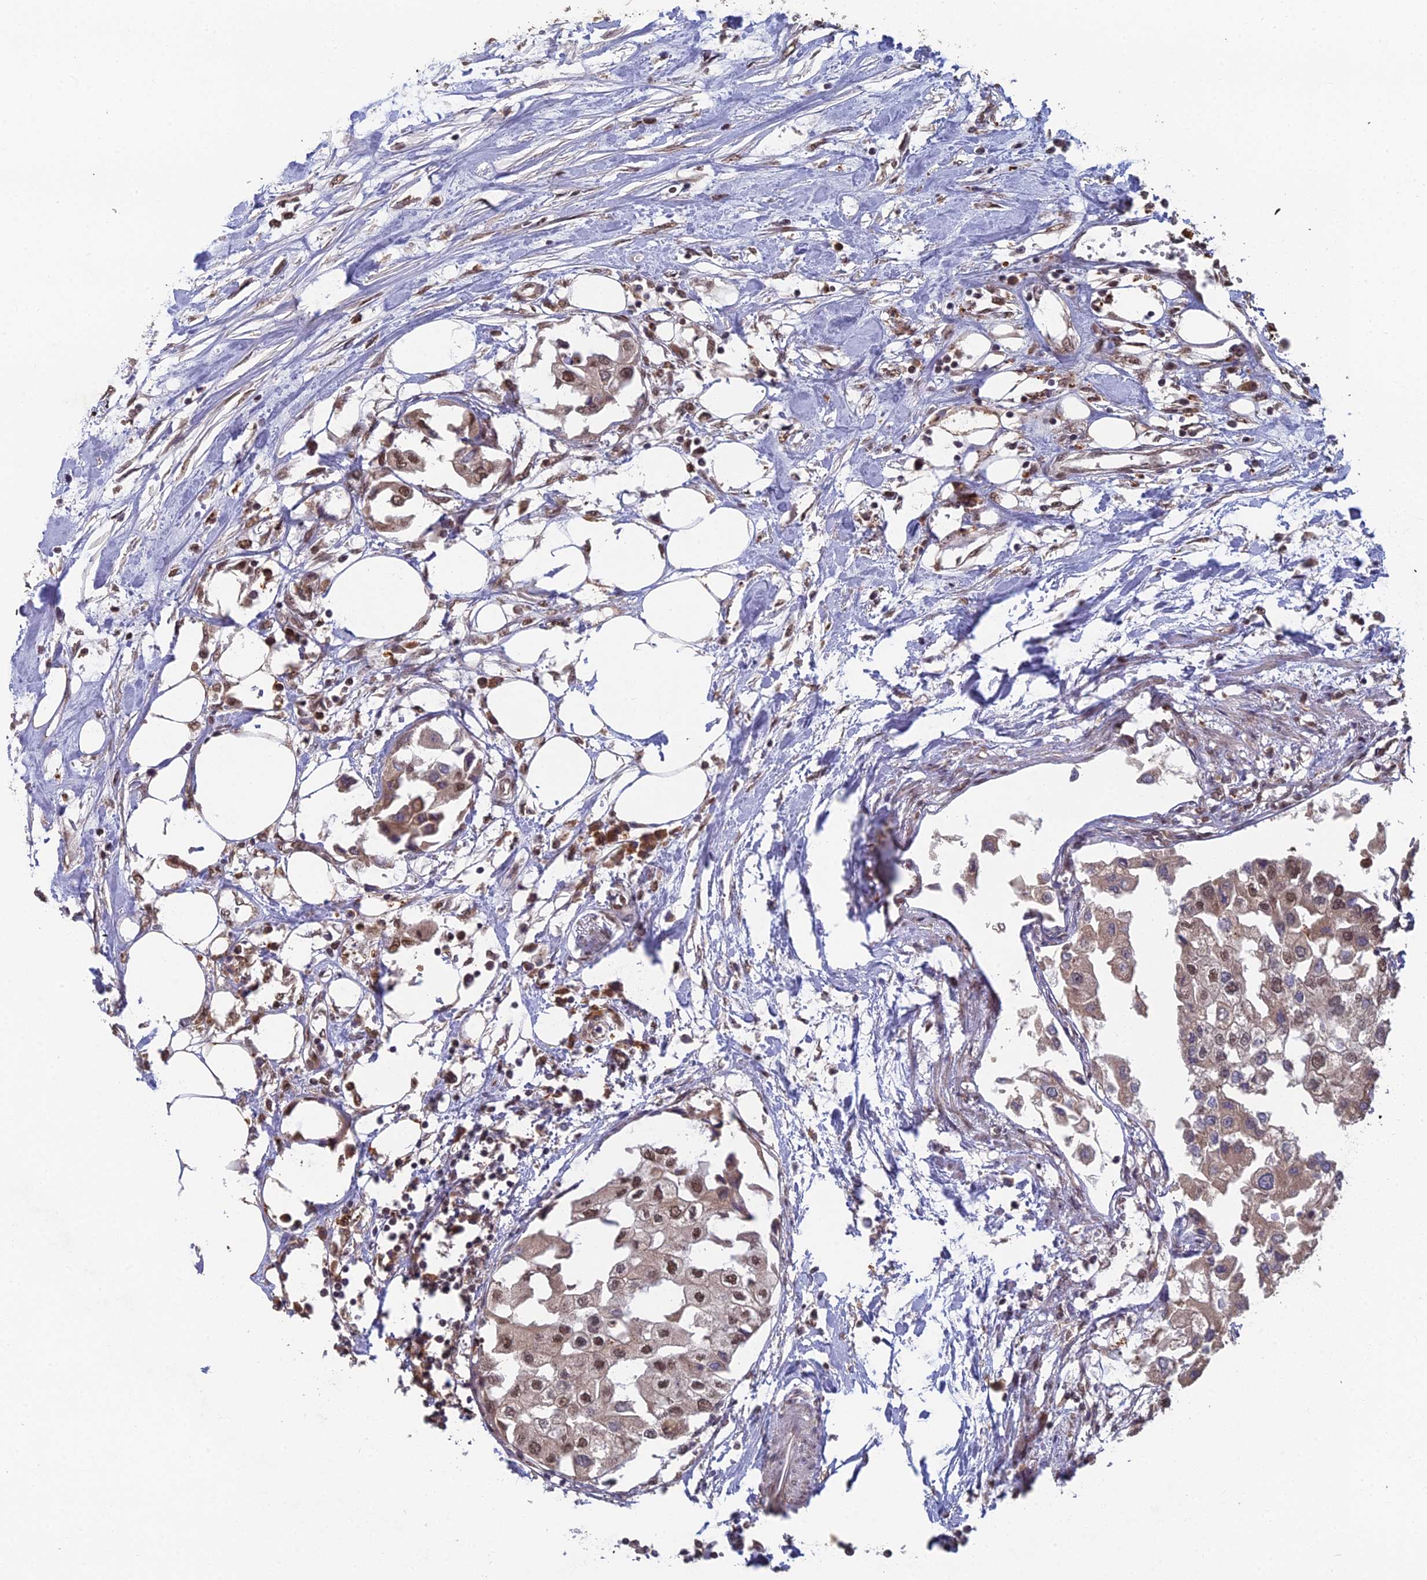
{"staining": {"intensity": "moderate", "quantity": ">75%", "location": "nuclear"}, "tissue": "urothelial cancer", "cell_type": "Tumor cells", "image_type": "cancer", "snomed": [{"axis": "morphology", "description": "Urothelial carcinoma, High grade"}, {"axis": "topography", "description": "Urinary bladder"}], "caption": "The immunohistochemical stain shows moderate nuclear positivity in tumor cells of urothelial carcinoma (high-grade) tissue. (DAB (3,3'-diaminobenzidine) IHC, brown staining for protein, blue staining for nuclei).", "gene": "RANBP3", "patient": {"sex": "male", "age": 64}}